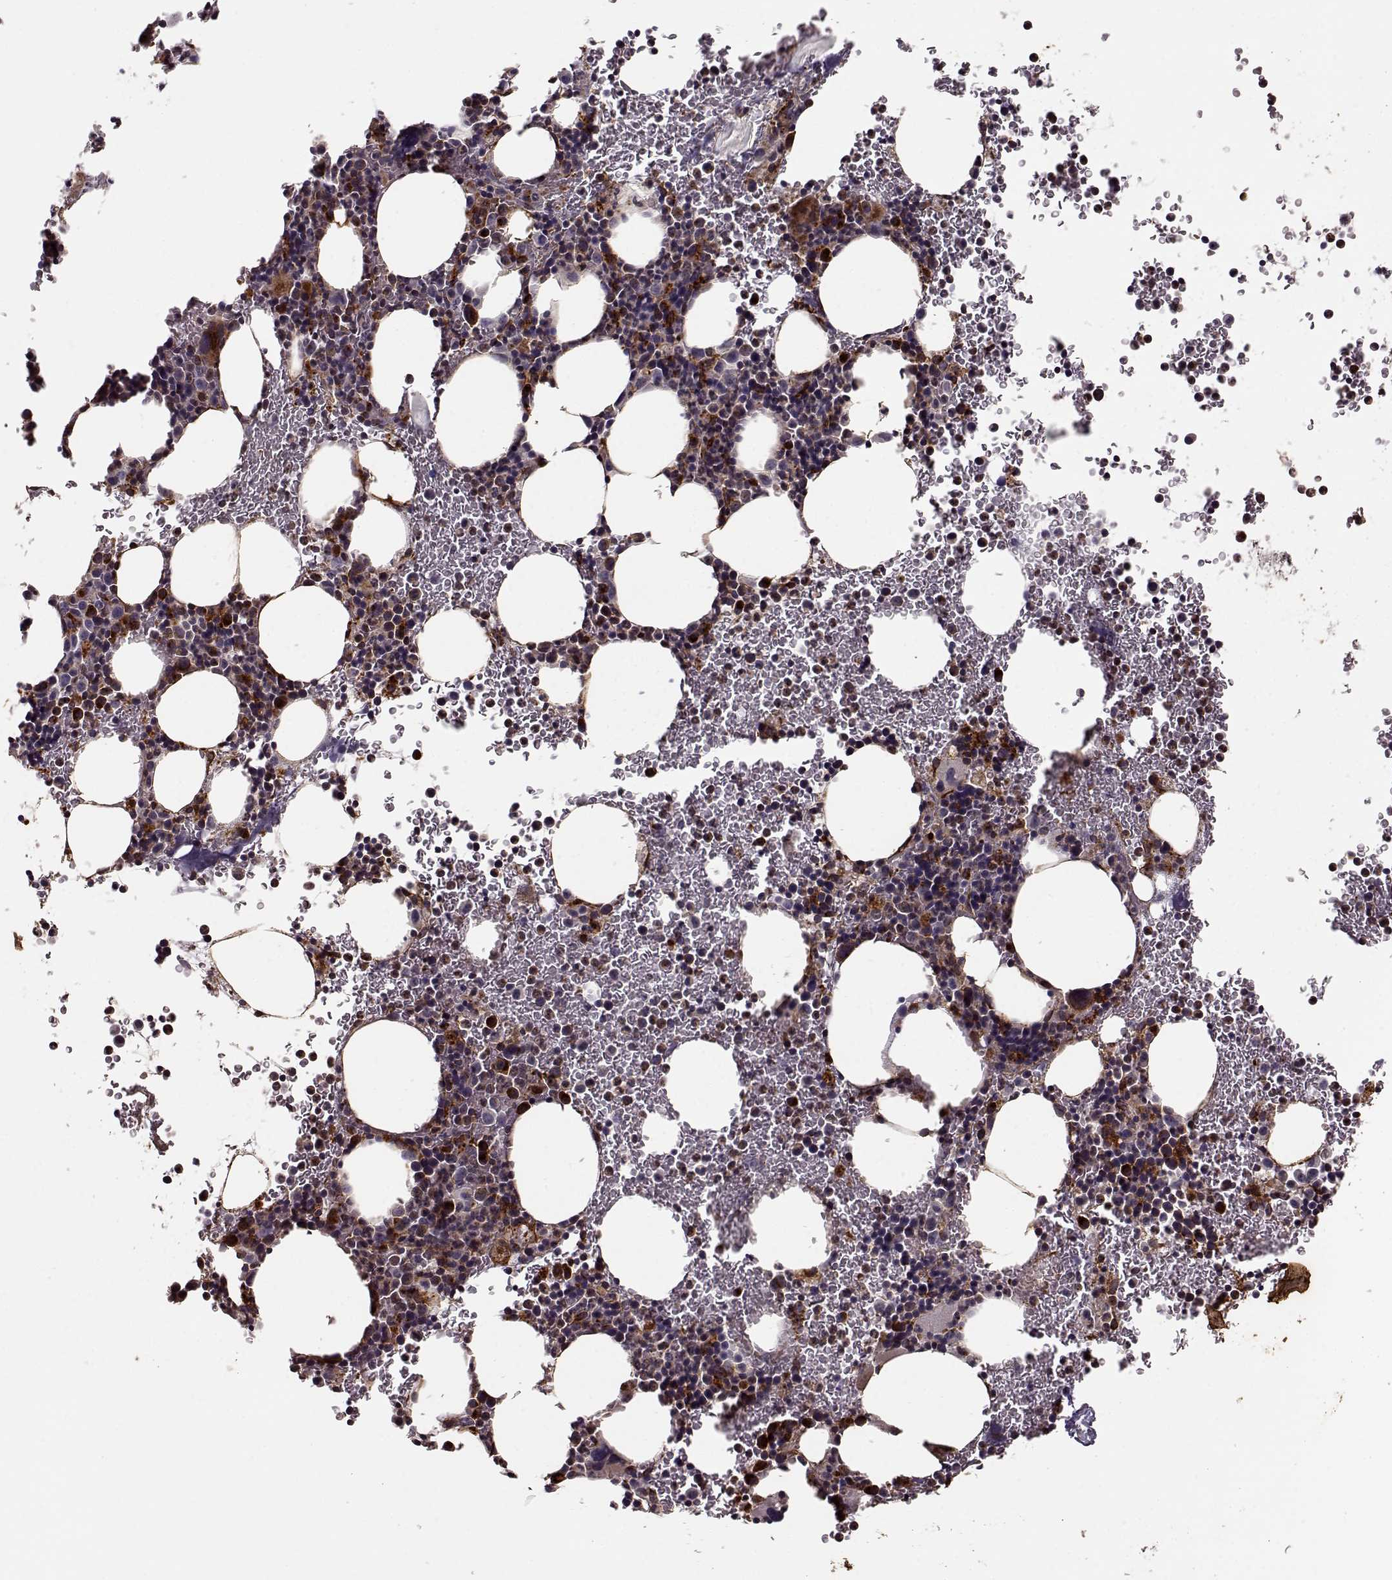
{"staining": {"intensity": "strong", "quantity": "25%-75%", "location": "cytoplasmic/membranous"}, "tissue": "bone marrow", "cell_type": "Hematopoietic cells", "image_type": "normal", "snomed": [{"axis": "morphology", "description": "Normal tissue, NOS"}, {"axis": "topography", "description": "Bone marrow"}], "caption": "Strong cytoplasmic/membranous staining is seen in approximately 25%-75% of hematopoietic cells in unremarkable bone marrow. (Stains: DAB (3,3'-diaminobenzidine) in brown, nuclei in blue, Microscopy: brightfield microscopy at high magnification).", "gene": "YIPF5", "patient": {"sex": "male", "age": 72}}